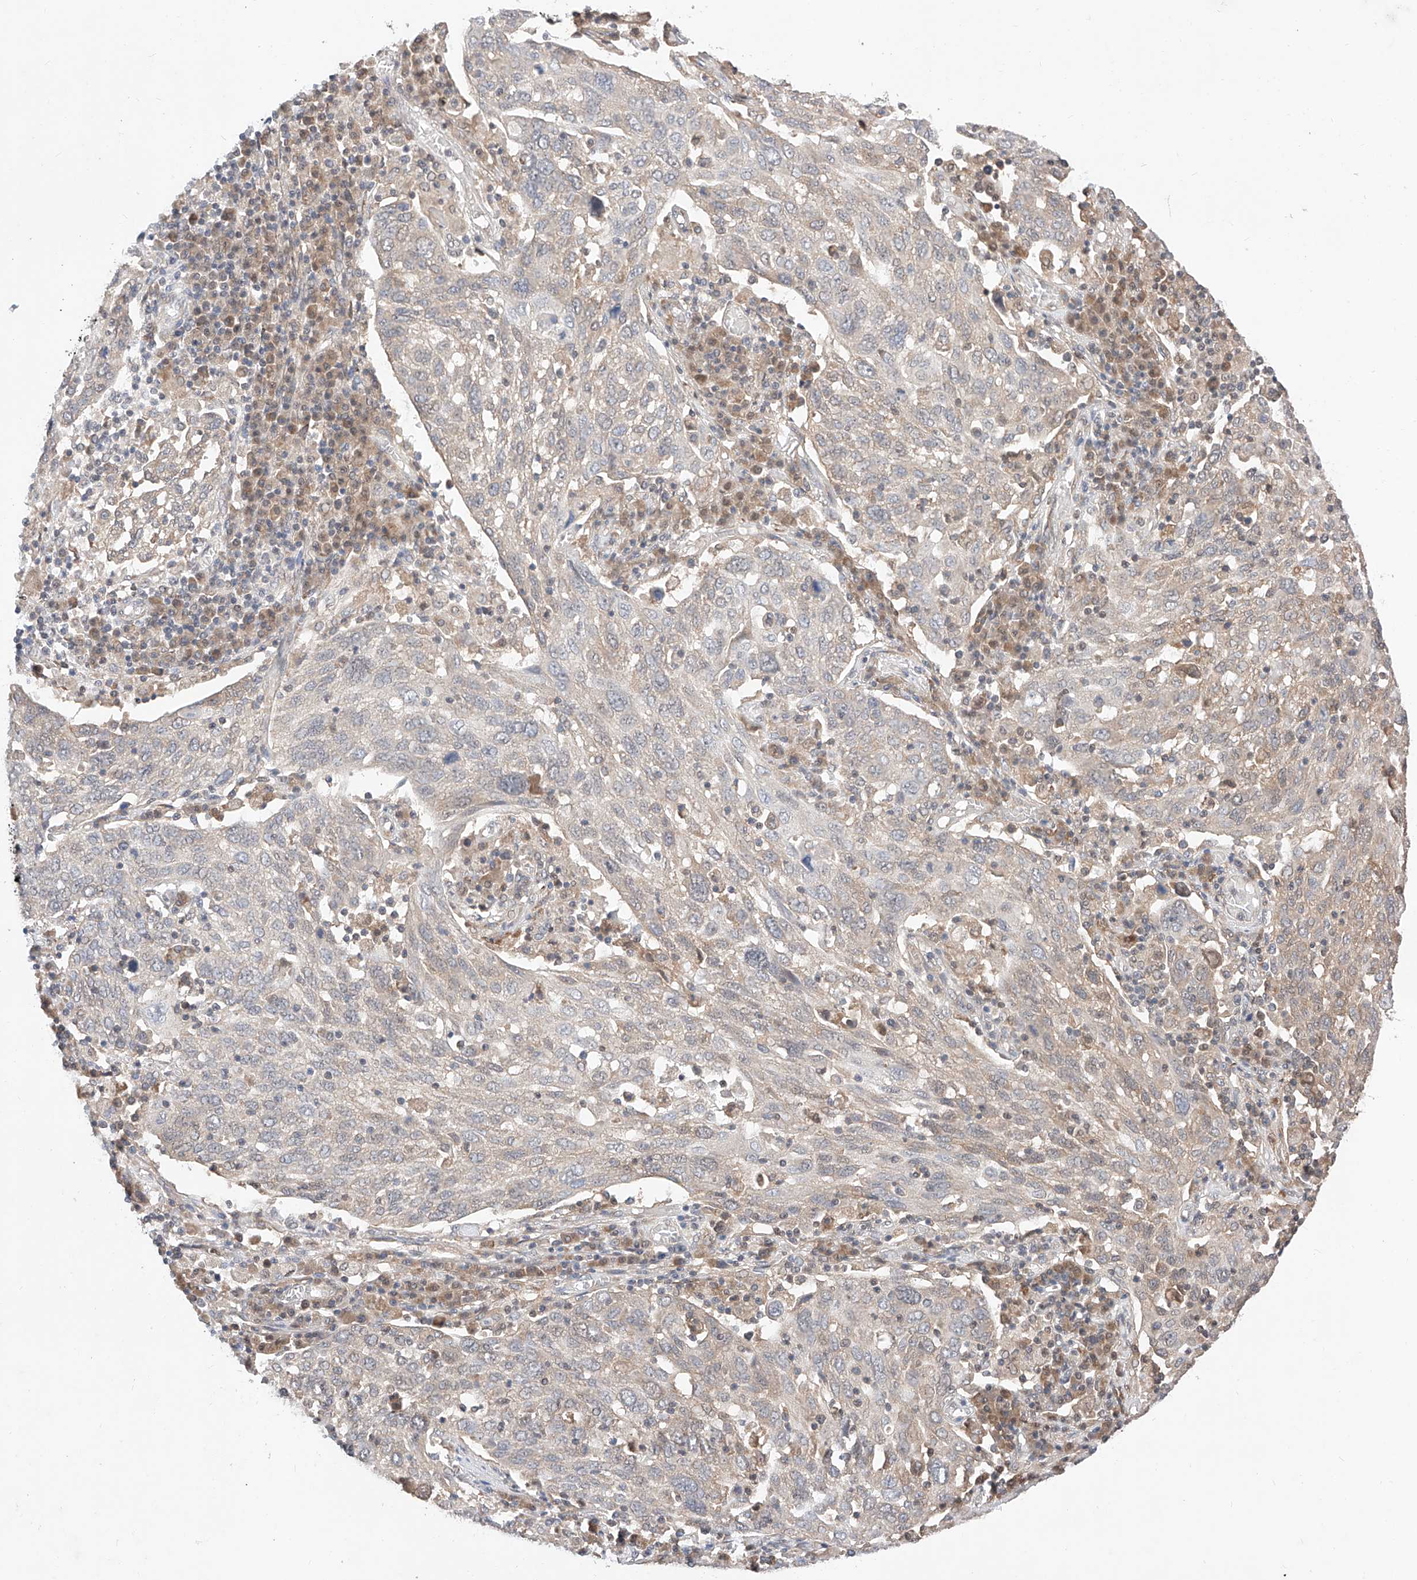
{"staining": {"intensity": "negative", "quantity": "none", "location": "none"}, "tissue": "lung cancer", "cell_type": "Tumor cells", "image_type": "cancer", "snomed": [{"axis": "morphology", "description": "Squamous cell carcinoma, NOS"}, {"axis": "topography", "description": "Lung"}], "caption": "An IHC micrograph of squamous cell carcinoma (lung) is shown. There is no staining in tumor cells of squamous cell carcinoma (lung). (DAB IHC, high magnification).", "gene": "ZSCAN4", "patient": {"sex": "male", "age": 65}}